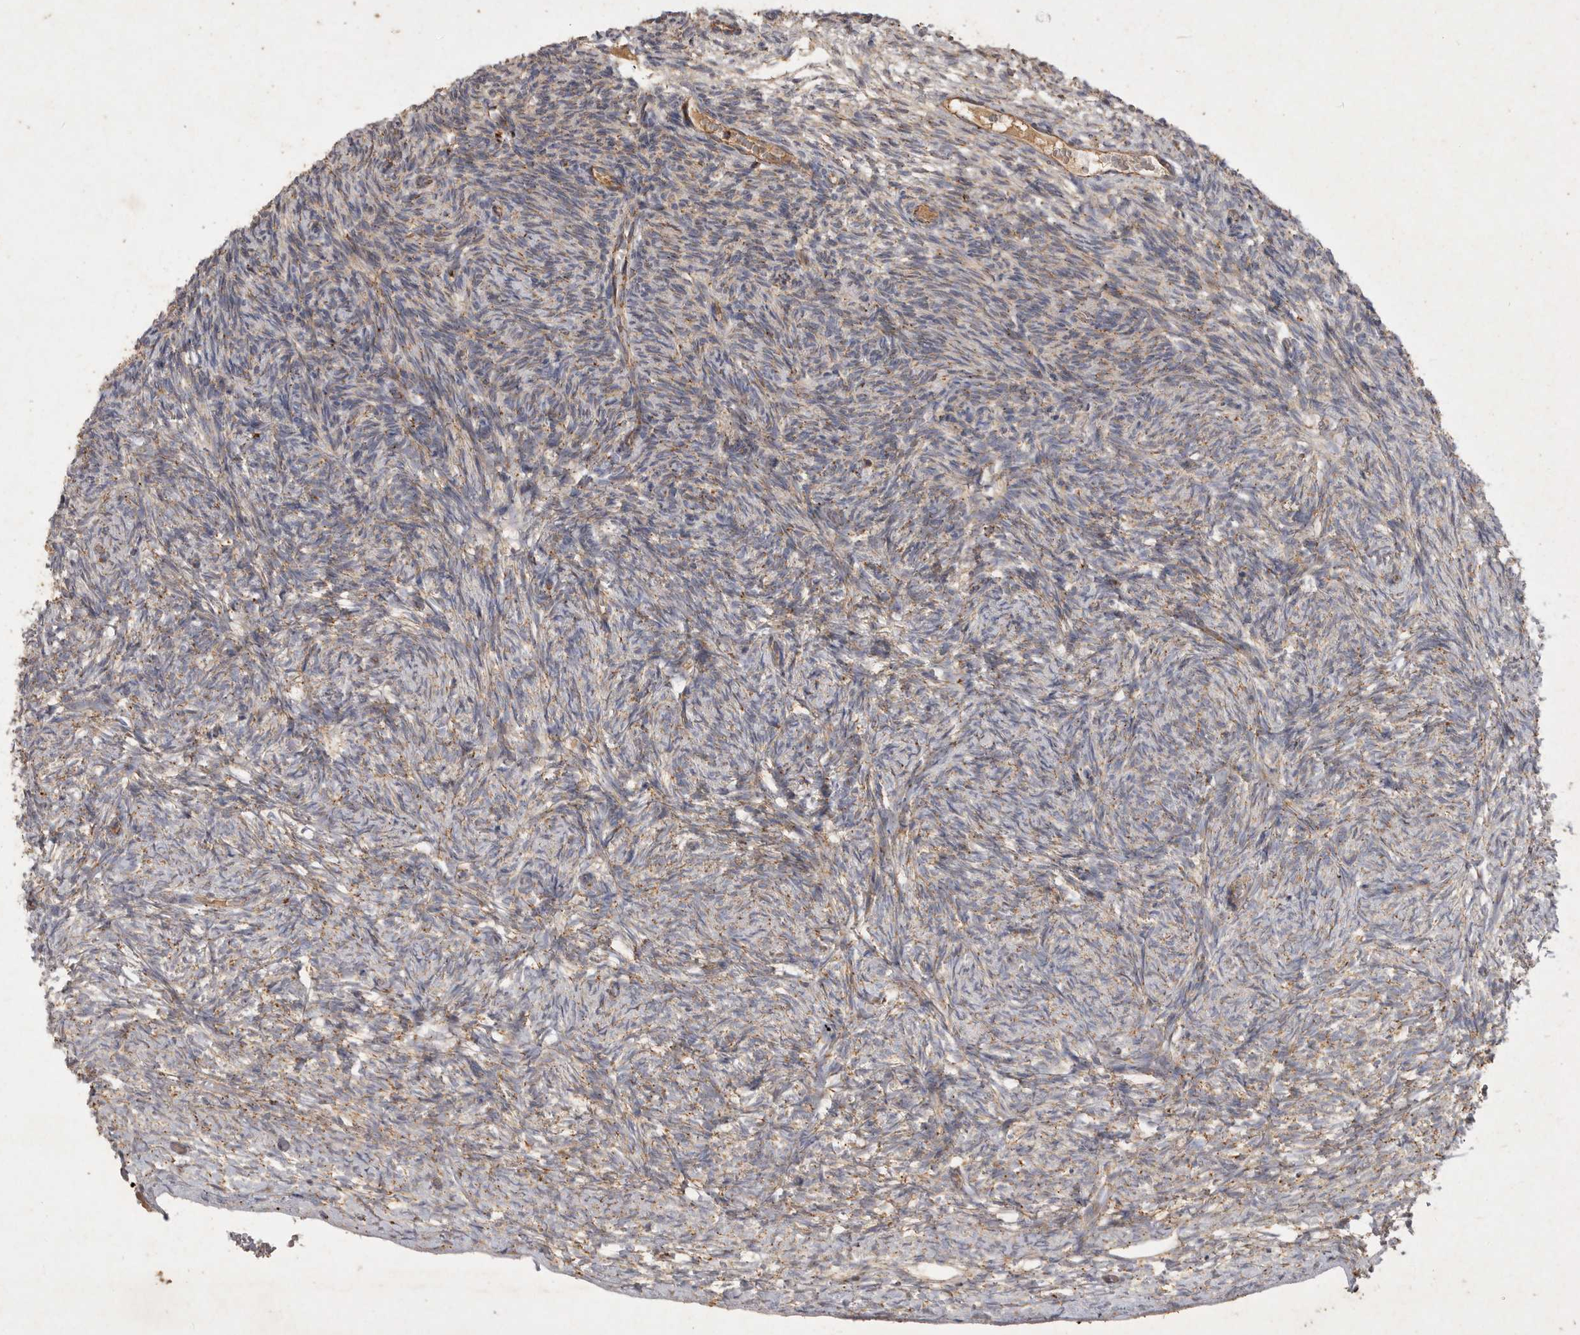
{"staining": {"intensity": "moderate", "quantity": ">75%", "location": "cytoplasmic/membranous"}, "tissue": "ovary", "cell_type": "Follicle cells", "image_type": "normal", "snomed": [{"axis": "morphology", "description": "Normal tissue, NOS"}, {"axis": "topography", "description": "Ovary"}], "caption": "A high-resolution histopathology image shows IHC staining of unremarkable ovary, which exhibits moderate cytoplasmic/membranous positivity in approximately >75% of follicle cells. (DAB IHC, brown staining for protein, blue staining for nuclei).", "gene": "MRPL41", "patient": {"sex": "female", "age": 34}}